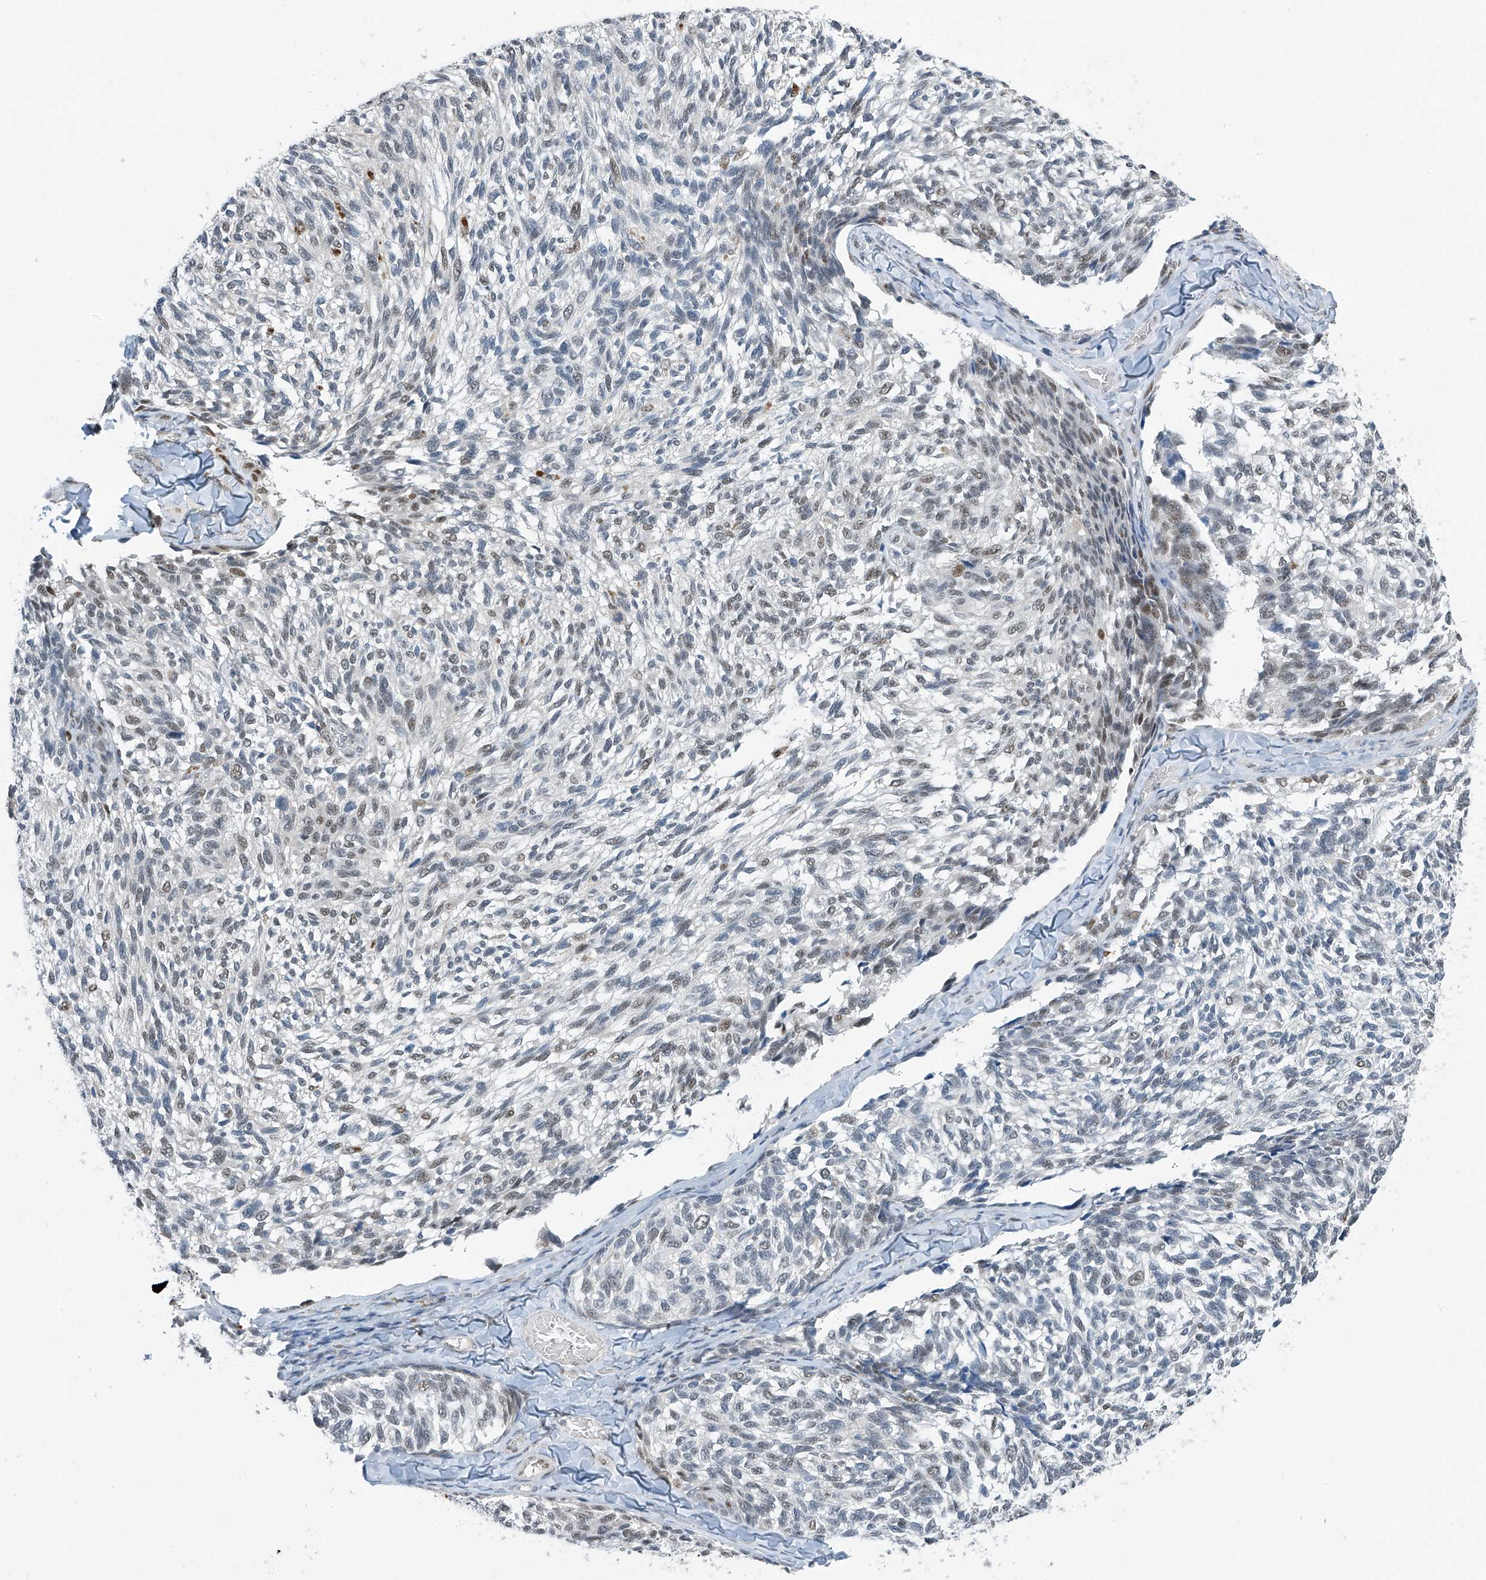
{"staining": {"intensity": "moderate", "quantity": "25%-75%", "location": "nuclear"}, "tissue": "melanoma", "cell_type": "Tumor cells", "image_type": "cancer", "snomed": [{"axis": "morphology", "description": "Malignant melanoma, NOS"}, {"axis": "topography", "description": "Skin"}], "caption": "A histopathology image of malignant melanoma stained for a protein shows moderate nuclear brown staining in tumor cells.", "gene": "TAF8", "patient": {"sex": "female", "age": 73}}